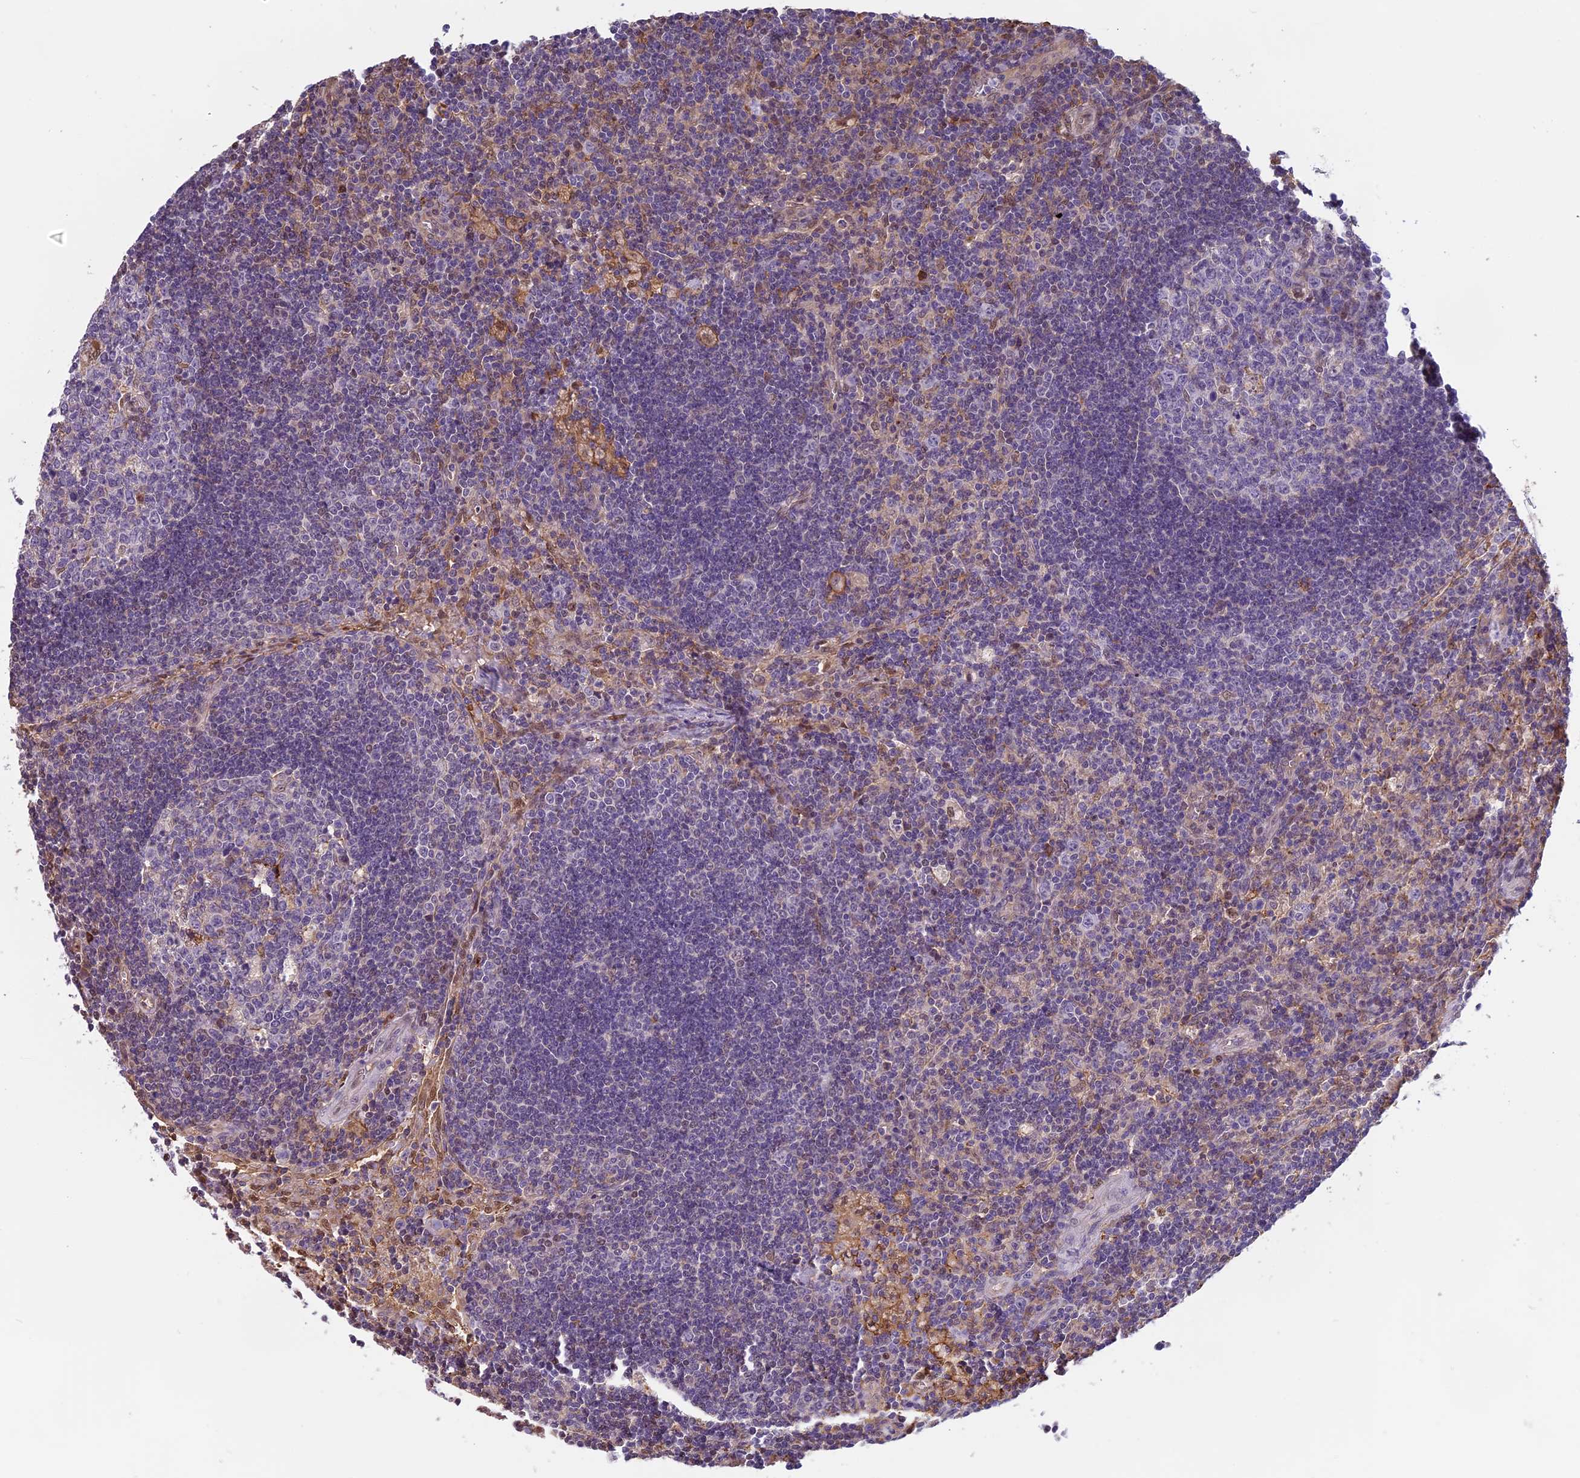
{"staining": {"intensity": "moderate", "quantity": "<25%", "location": "cytoplasmic/membranous"}, "tissue": "lymph node", "cell_type": "Germinal center cells", "image_type": "normal", "snomed": [{"axis": "morphology", "description": "Normal tissue, NOS"}, {"axis": "topography", "description": "Lymph node"}], "caption": "This histopathology image reveals normal lymph node stained with immunohistochemistry to label a protein in brown. The cytoplasmic/membranous of germinal center cells show moderate positivity for the protein. Nuclei are counter-stained blue.", "gene": "TMEM255B", "patient": {"sex": "male", "age": 58}}